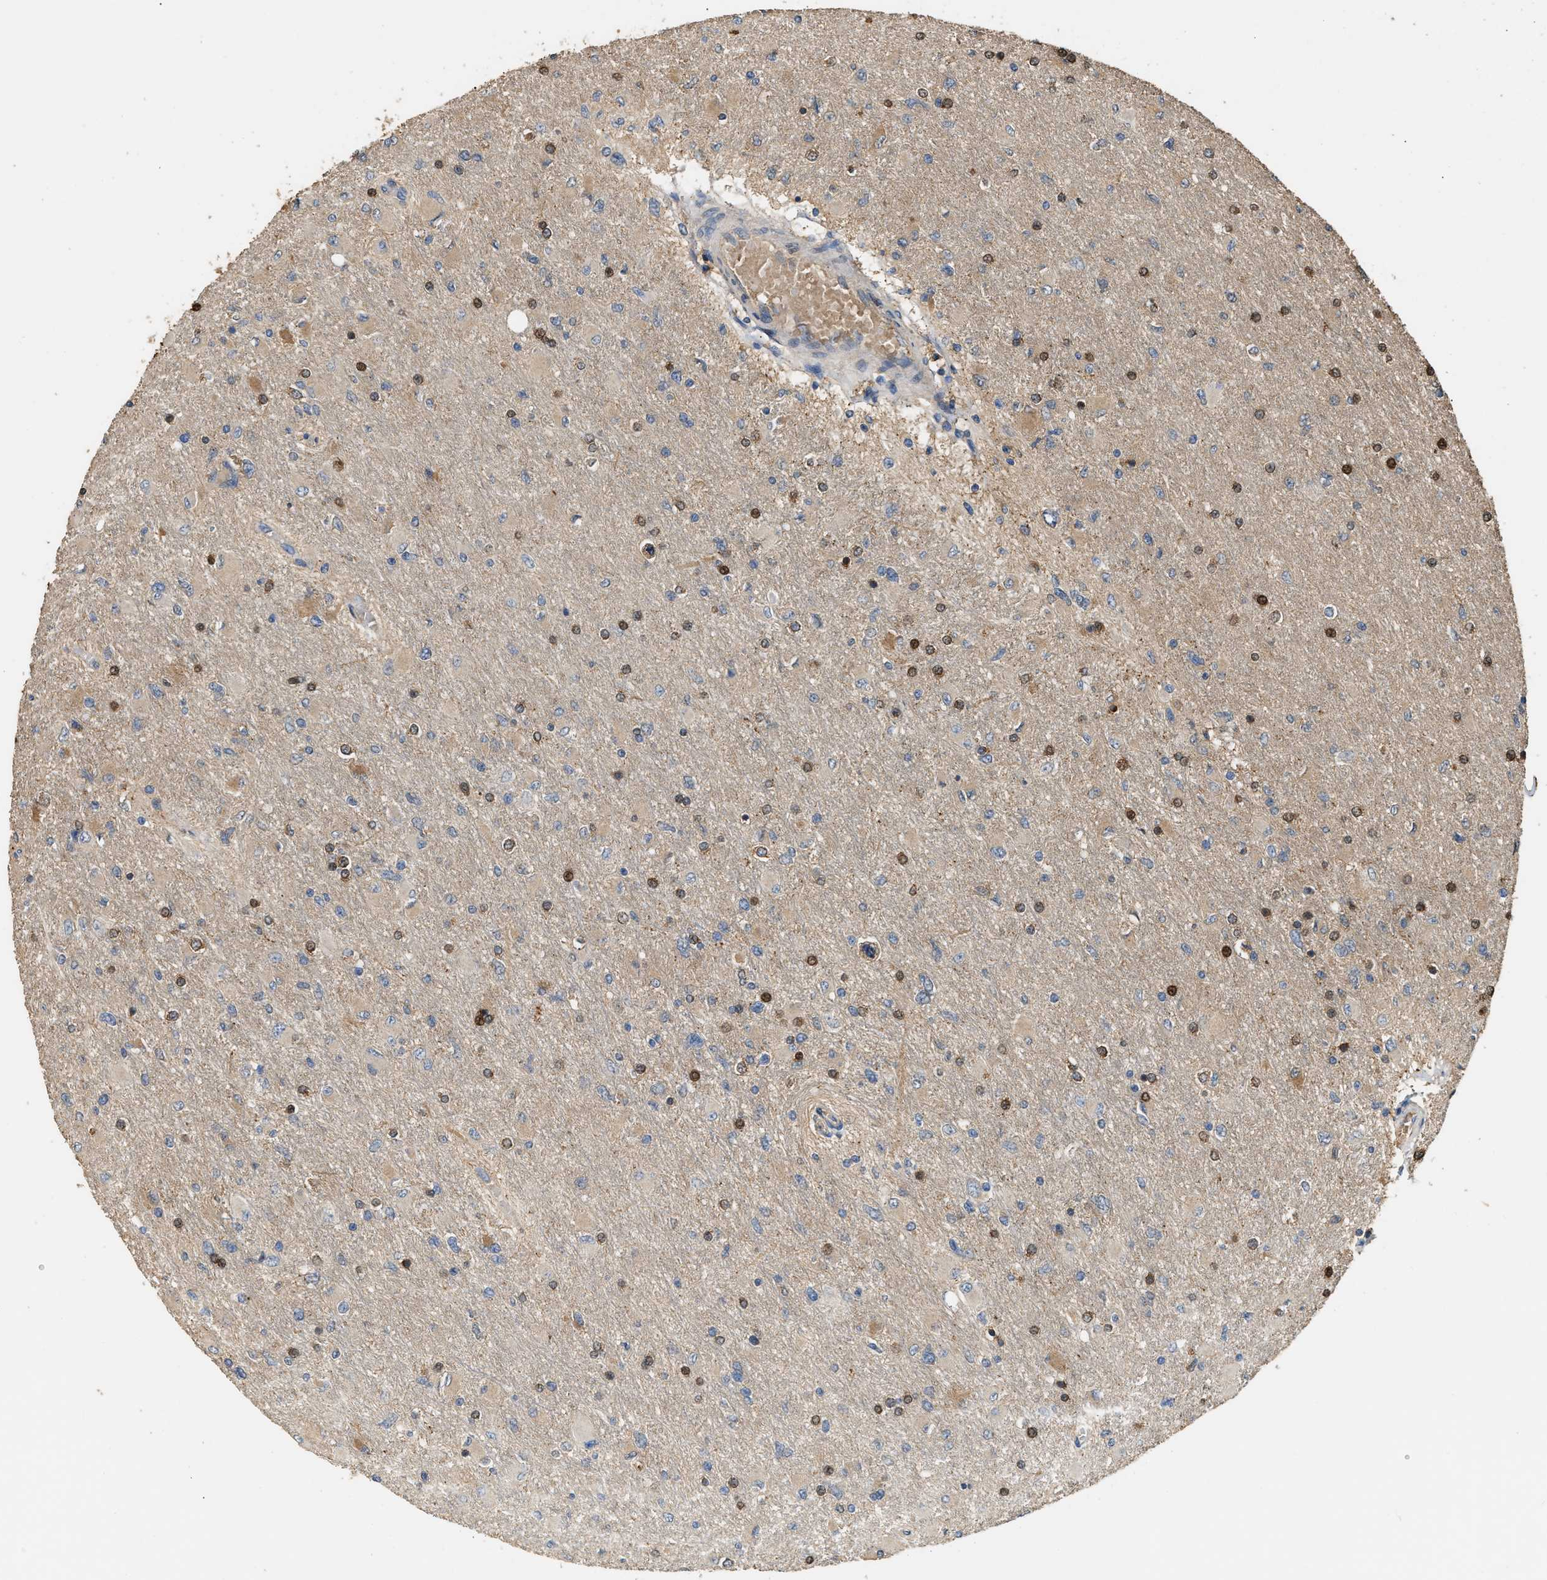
{"staining": {"intensity": "moderate", "quantity": "25%-75%", "location": "cytoplasmic/membranous,nuclear"}, "tissue": "glioma", "cell_type": "Tumor cells", "image_type": "cancer", "snomed": [{"axis": "morphology", "description": "Glioma, malignant, High grade"}, {"axis": "topography", "description": "Cerebral cortex"}], "caption": "There is medium levels of moderate cytoplasmic/membranous and nuclear positivity in tumor cells of high-grade glioma (malignant), as demonstrated by immunohistochemical staining (brown color).", "gene": "TMEM268", "patient": {"sex": "female", "age": 36}}